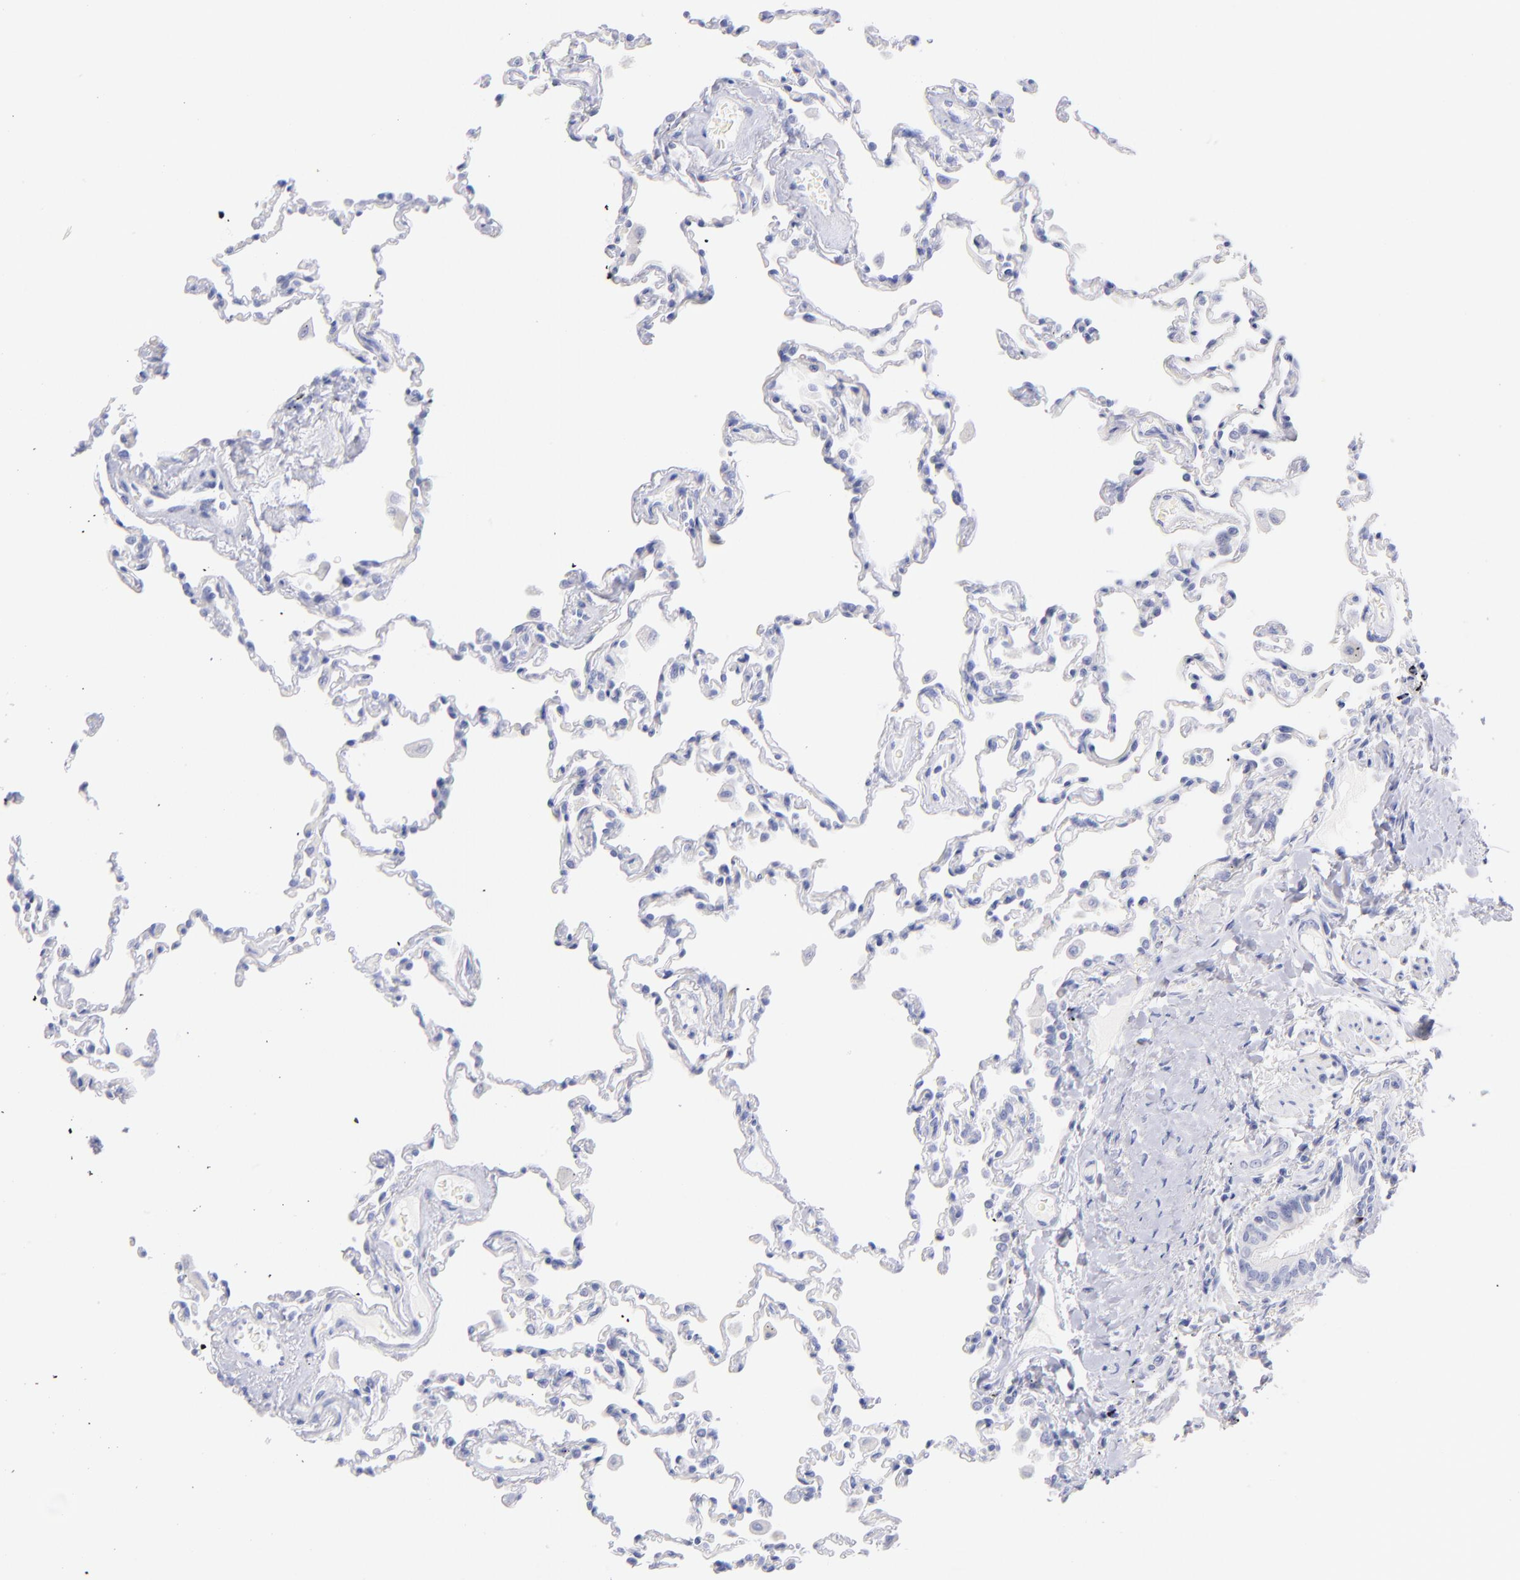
{"staining": {"intensity": "negative", "quantity": "none", "location": "none"}, "tissue": "lung", "cell_type": "Alveolar cells", "image_type": "normal", "snomed": [{"axis": "morphology", "description": "Normal tissue, NOS"}, {"axis": "topography", "description": "Lung"}], "caption": "The micrograph reveals no significant expression in alveolar cells of lung. (DAB (3,3'-diaminobenzidine) IHC with hematoxylin counter stain).", "gene": "SCGN", "patient": {"sex": "male", "age": 59}}